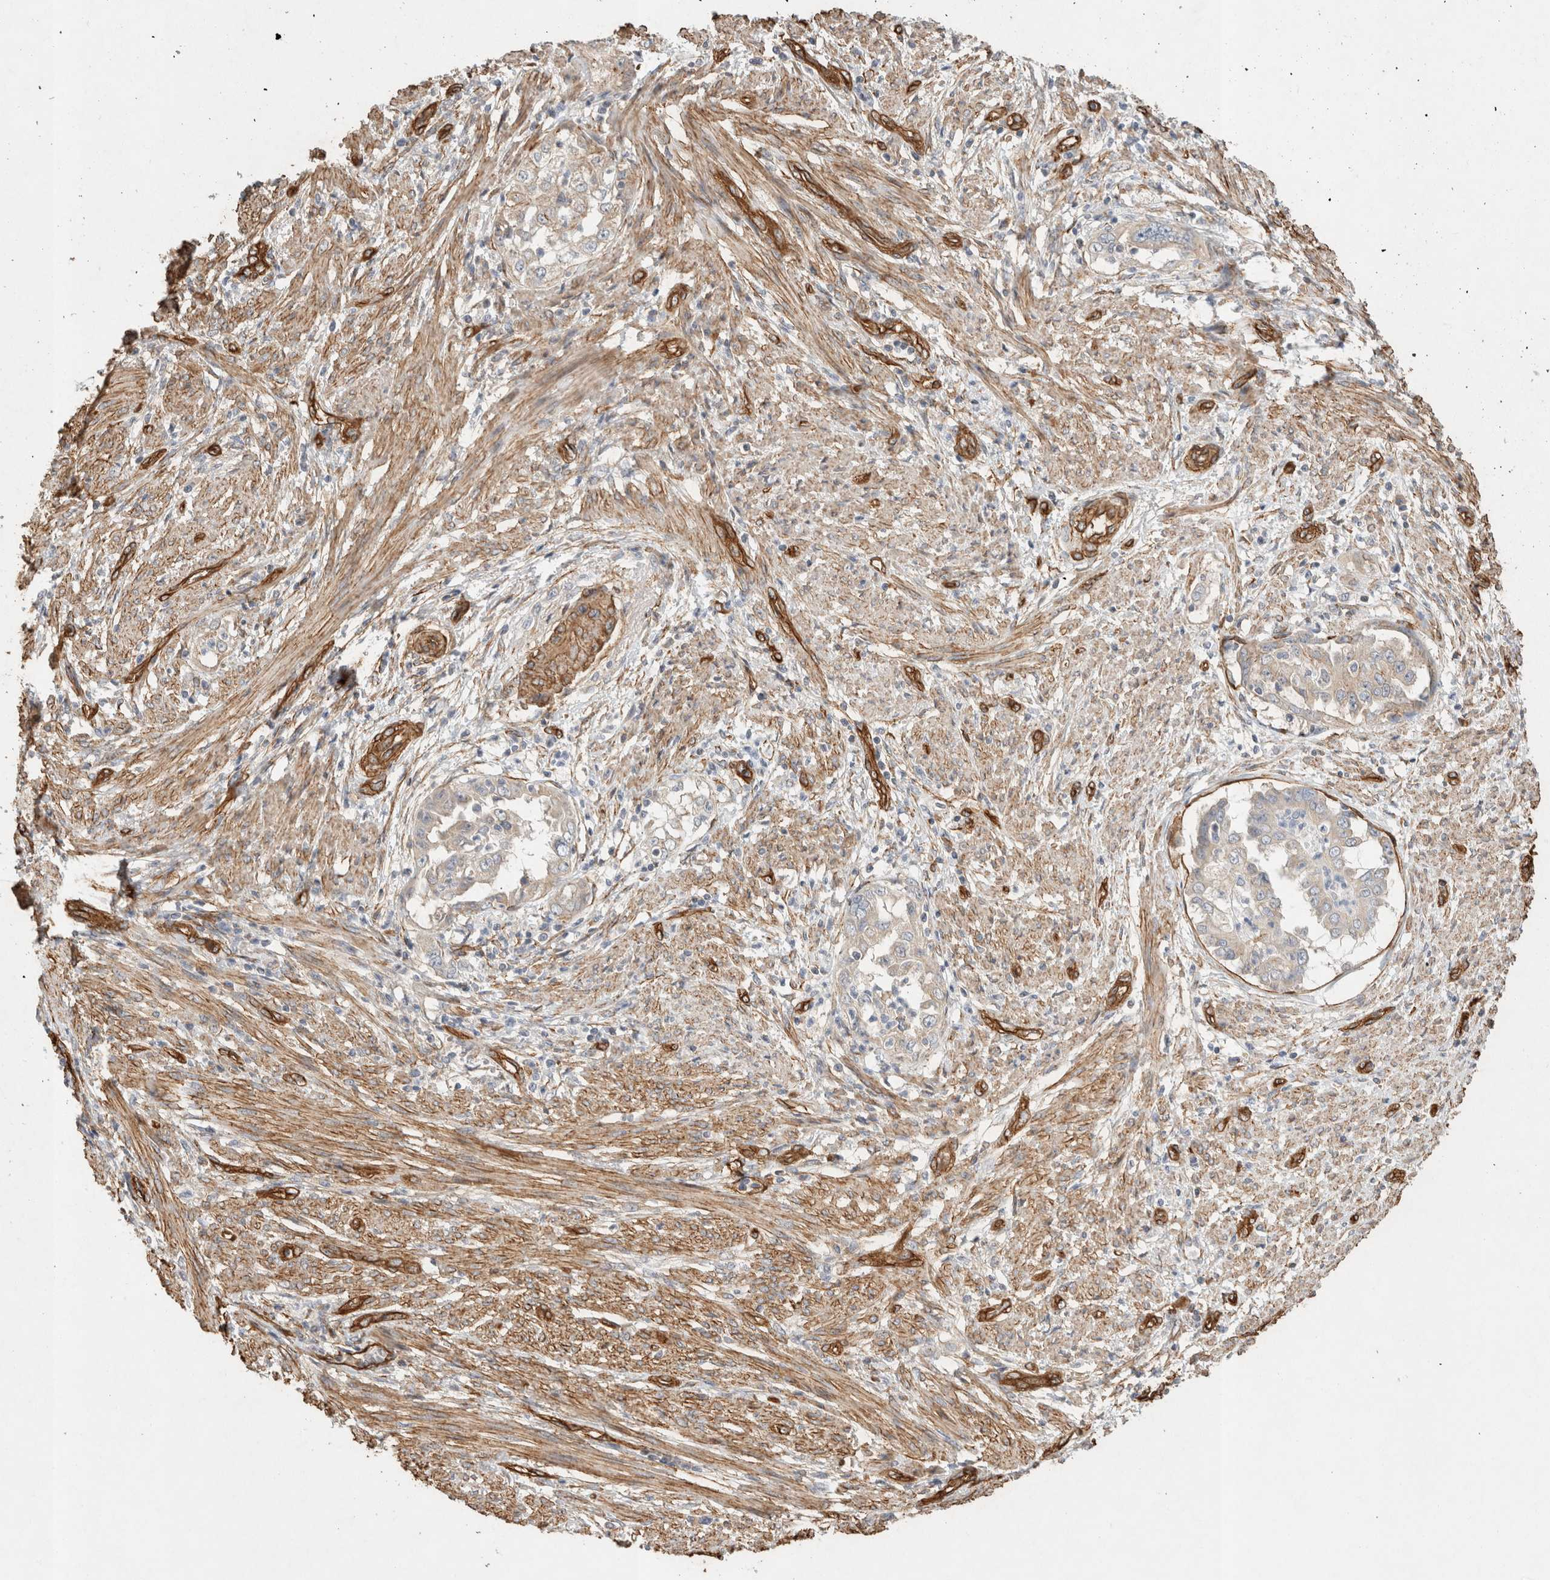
{"staining": {"intensity": "weak", "quantity": "25%-75%", "location": "cytoplasmic/membranous"}, "tissue": "endometrial cancer", "cell_type": "Tumor cells", "image_type": "cancer", "snomed": [{"axis": "morphology", "description": "Adenocarcinoma, NOS"}, {"axis": "topography", "description": "Endometrium"}], "caption": "Human adenocarcinoma (endometrial) stained with a brown dye demonstrates weak cytoplasmic/membranous positive staining in about 25%-75% of tumor cells.", "gene": "JMJD4", "patient": {"sex": "female", "age": 85}}